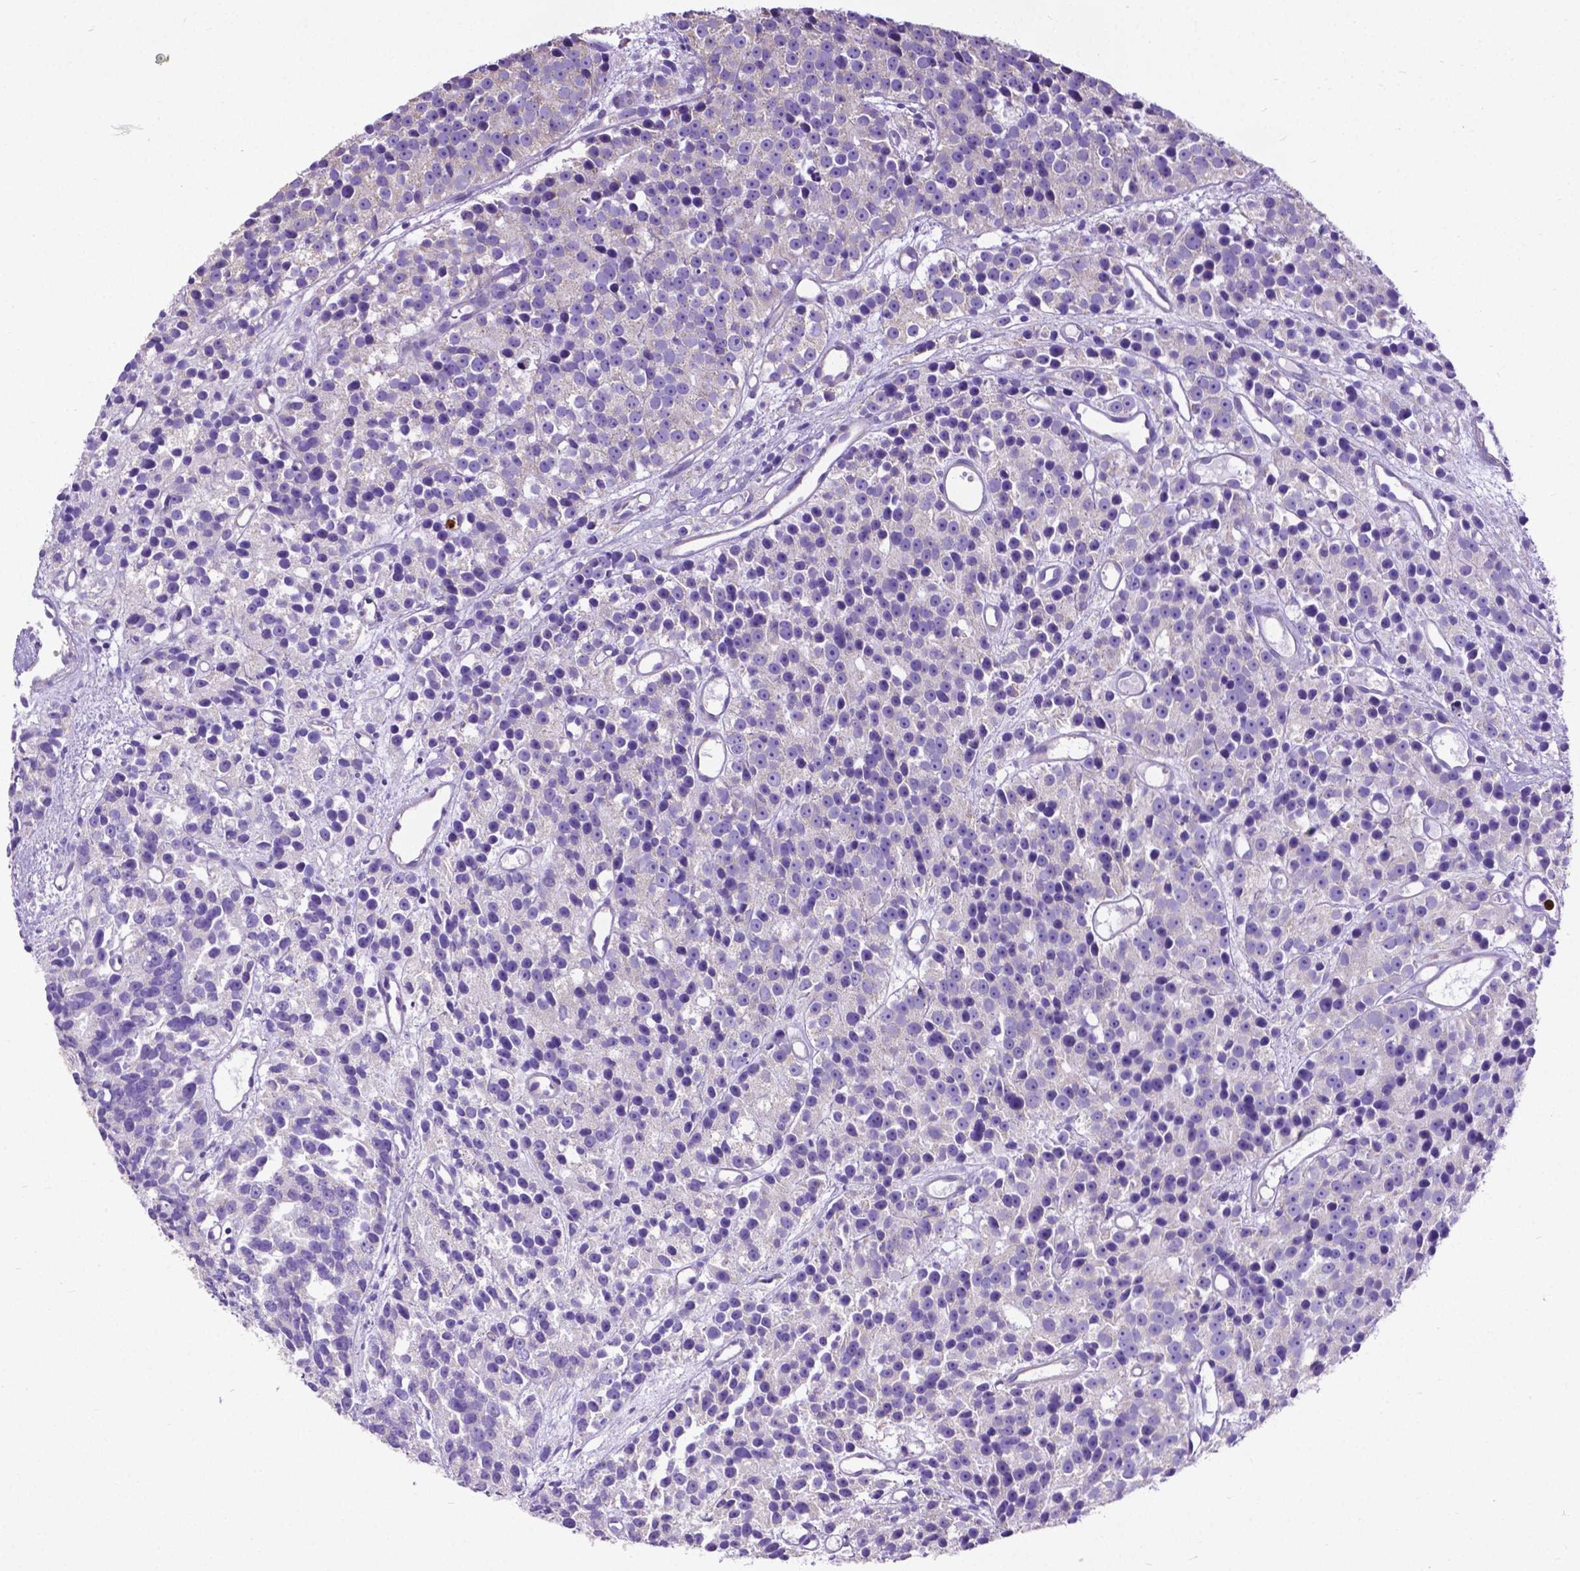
{"staining": {"intensity": "negative", "quantity": "none", "location": "none"}, "tissue": "prostate cancer", "cell_type": "Tumor cells", "image_type": "cancer", "snomed": [{"axis": "morphology", "description": "Adenocarcinoma, High grade"}, {"axis": "topography", "description": "Prostate"}], "caption": "Prostate cancer stained for a protein using IHC exhibits no staining tumor cells.", "gene": "MMP9", "patient": {"sex": "male", "age": 77}}